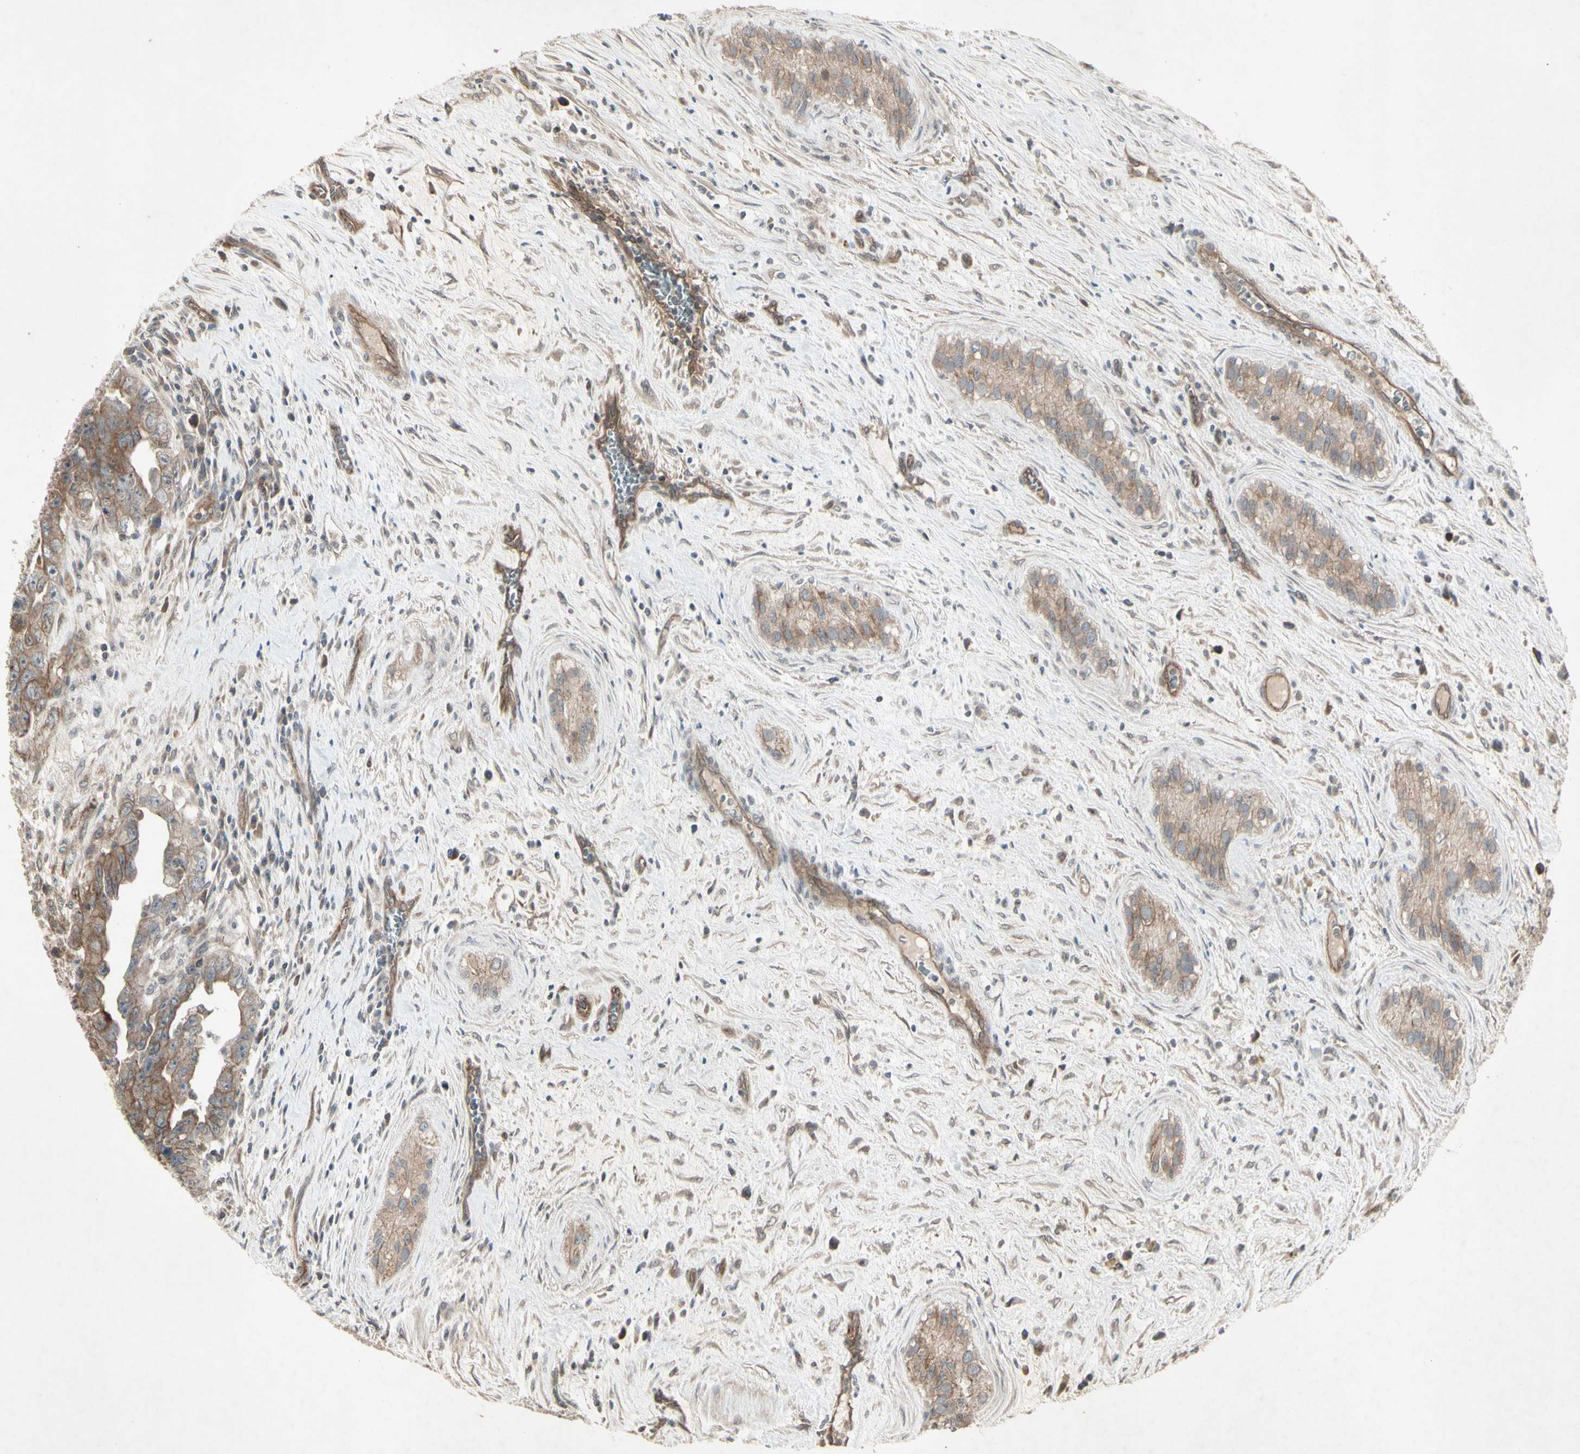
{"staining": {"intensity": "moderate", "quantity": "25%-75%", "location": "cytoplasmic/membranous"}, "tissue": "testis cancer", "cell_type": "Tumor cells", "image_type": "cancer", "snomed": [{"axis": "morphology", "description": "Carcinoma, Embryonal, NOS"}, {"axis": "topography", "description": "Testis"}], "caption": "Embryonal carcinoma (testis) stained for a protein exhibits moderate cytoplasmic/membranous positivity in tumor cells. Ihc stains the protein in brown and the nuclei are stained blue.", "gene": "JAG1", "patient": {"sex": "male", "age": 28}}